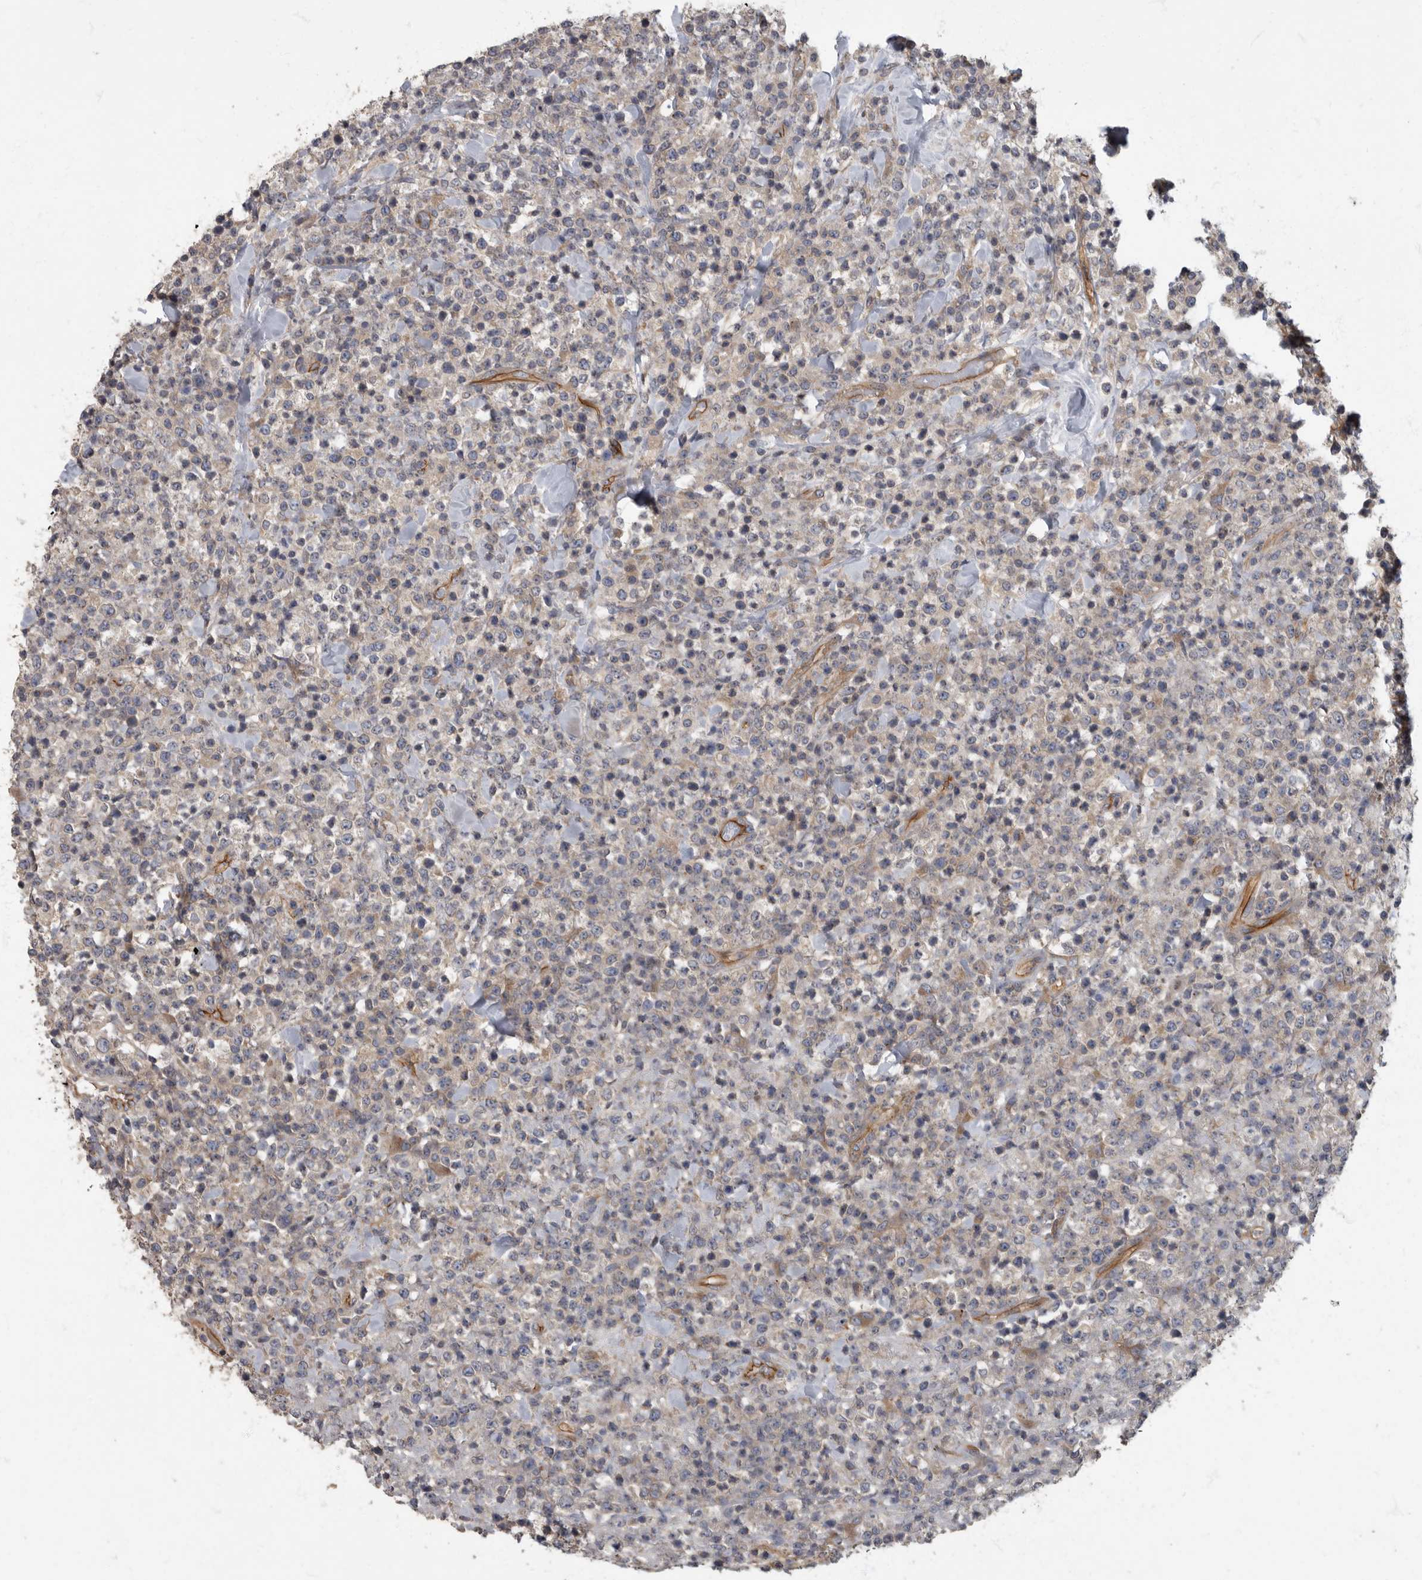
{"staining": {"intensity": "negative", "quantity": "none", "location": "none"}, "tissue": "lymphoma", "cell_type": "Tumor cells", "image_type": "cancer", "snomed": [{"axis": "morphology", "description": "Malignant lymphoma, non-Hodgkin's type, High grade"}, {"axis": "topography", "description": "Colon"}], "caption": "This is an immunohistochemistry micrograph of human lymphoma. There is no staining in tumor cells.", "gene": "PDK1", "patient": {"sex": "female", "age": 53}}